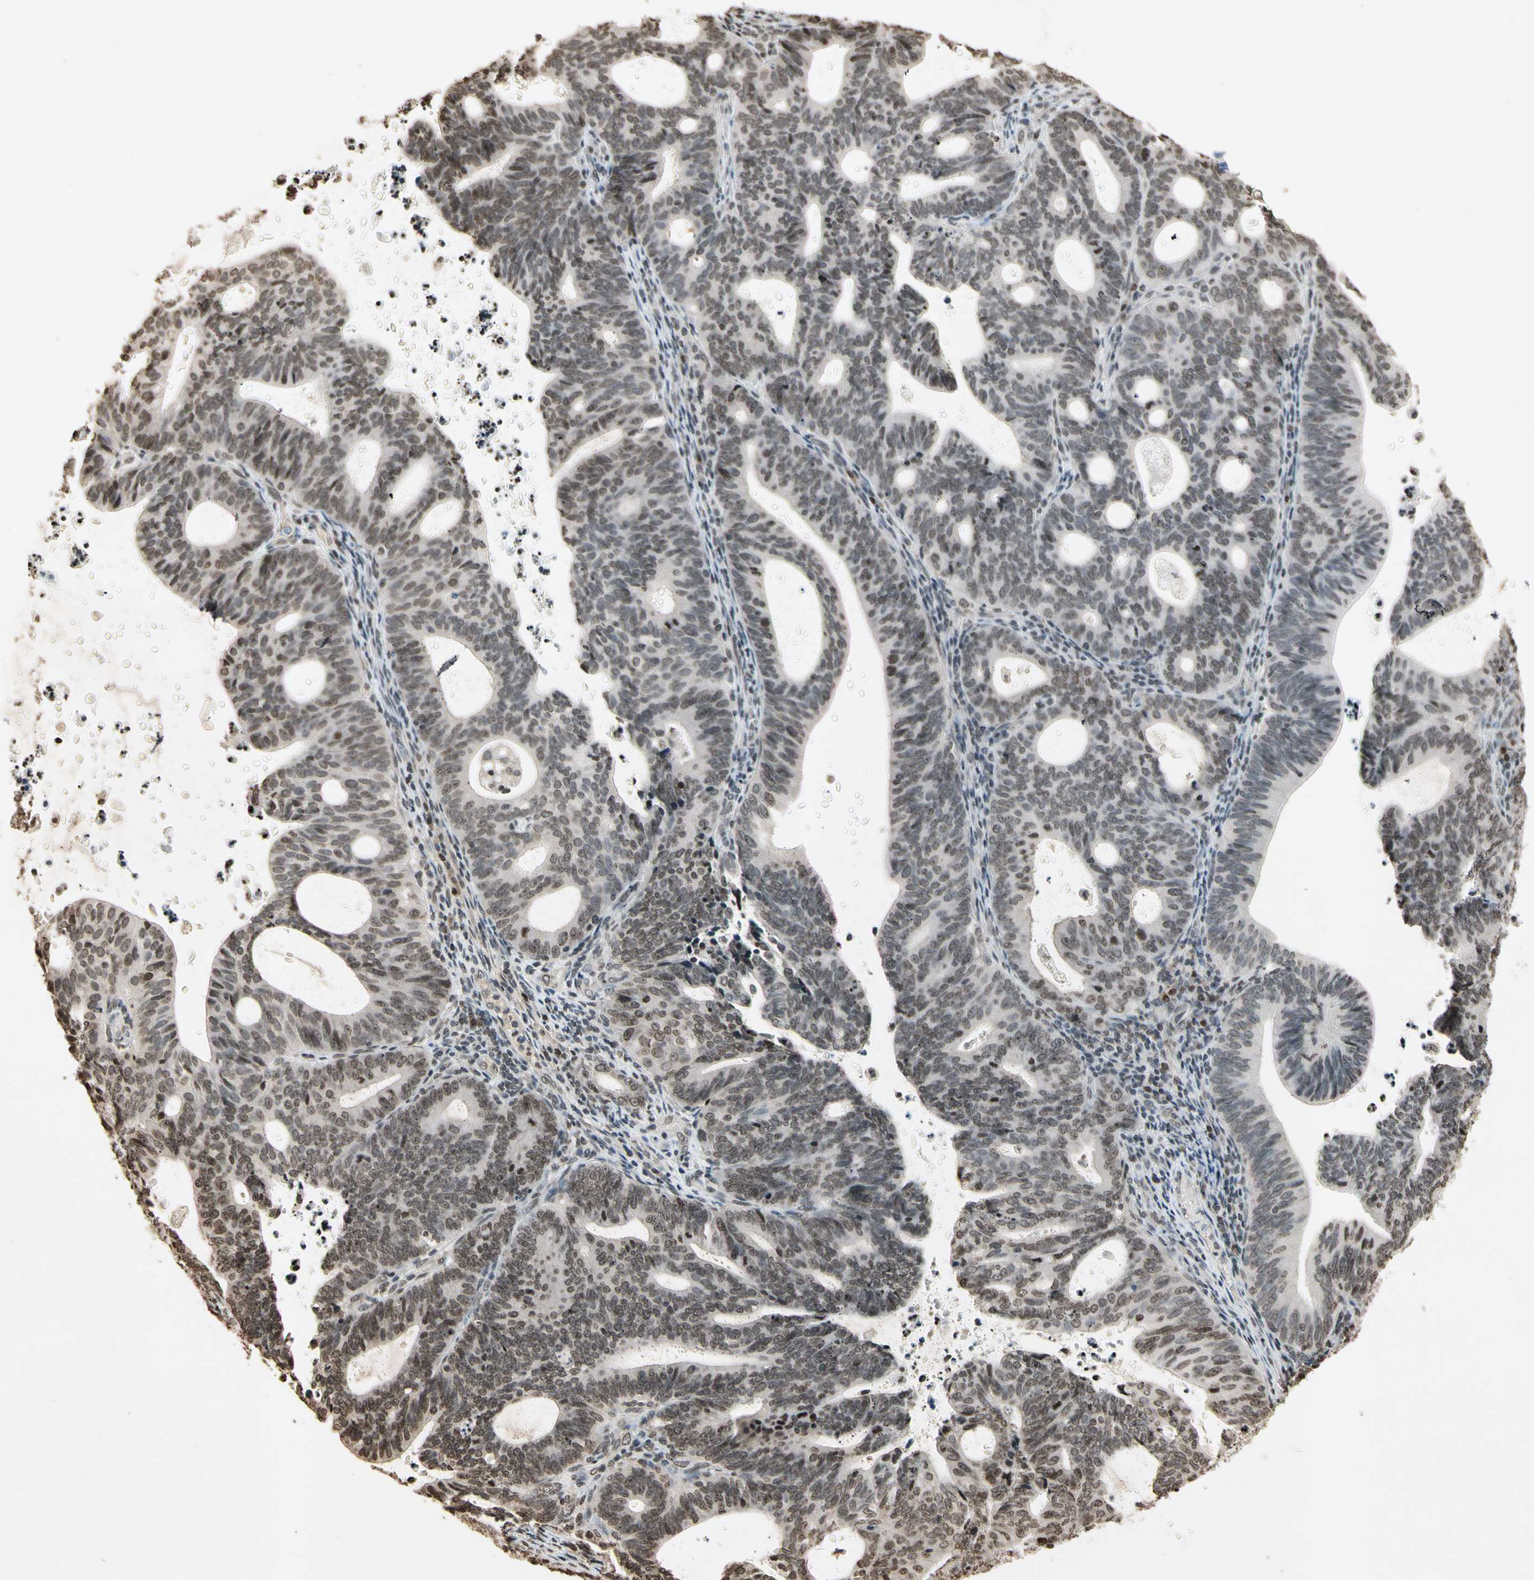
{"staining": {"intensity": "weak", "quantity": "25%-75%", "location": "nuclear"}, "tissue": "endometrial cancer", "cell_type": "Tumor cells", "image_type": "cancer", "snomed": [{"axis": "morphology", "description": "Adenocarcinoma, NOS"}, {"axis": "topography", "description": "Uterus"}], "caption": "Brown immunohistochemical staining in human endometrial adenocarcinoma reveals weak nuclear staining in about 25%-75% of tumor cells. The protein of interest is stained brown, and the nuclei are stained in blue (DAB (3,3'-diaminobenzidine) IHC with brightfield microscopy, high magnification).", "gene": "TOP1", "patient": {"sex": "female", "age": 83}}